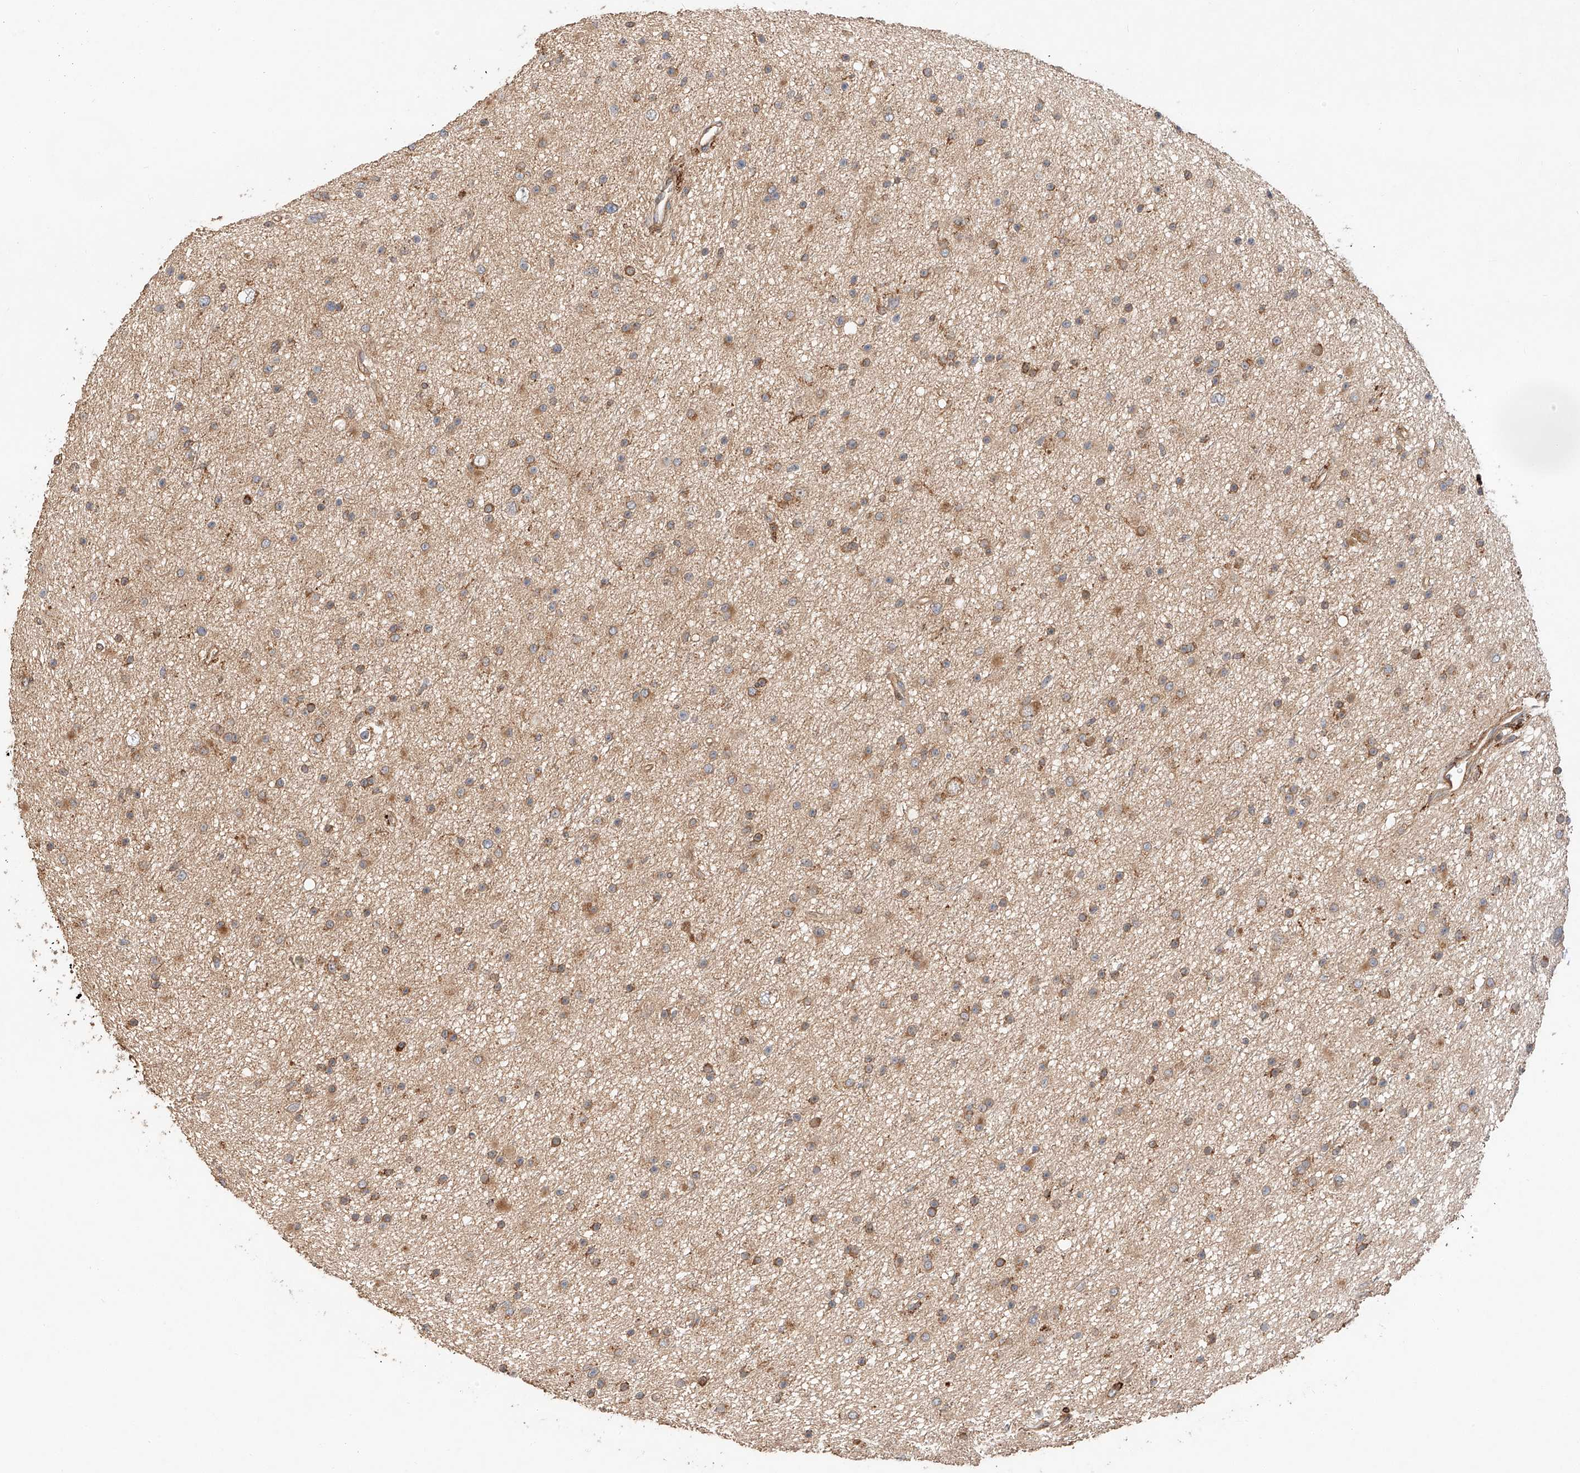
{"staining": {"intensity": "moderate", "quantity": "25%-75%", "location": "cytoplasmic/membranous"}, "tissue": "glioma", "cell_type": "Tumor cells", "image_type": "cancer", "snomed": [{"axis": "morphology", "description": "Glioma, malignant, Low grade"}, {"axis": "topography", "description": "Cerebral cortex"}], "caption": "This is an image of IHC staining of glioma, which shows moderate expression in the cytoplasmic/membranous of tumor cells.", "gene": "ZNF84", "patient": {"sex": "female", "age": 39}}